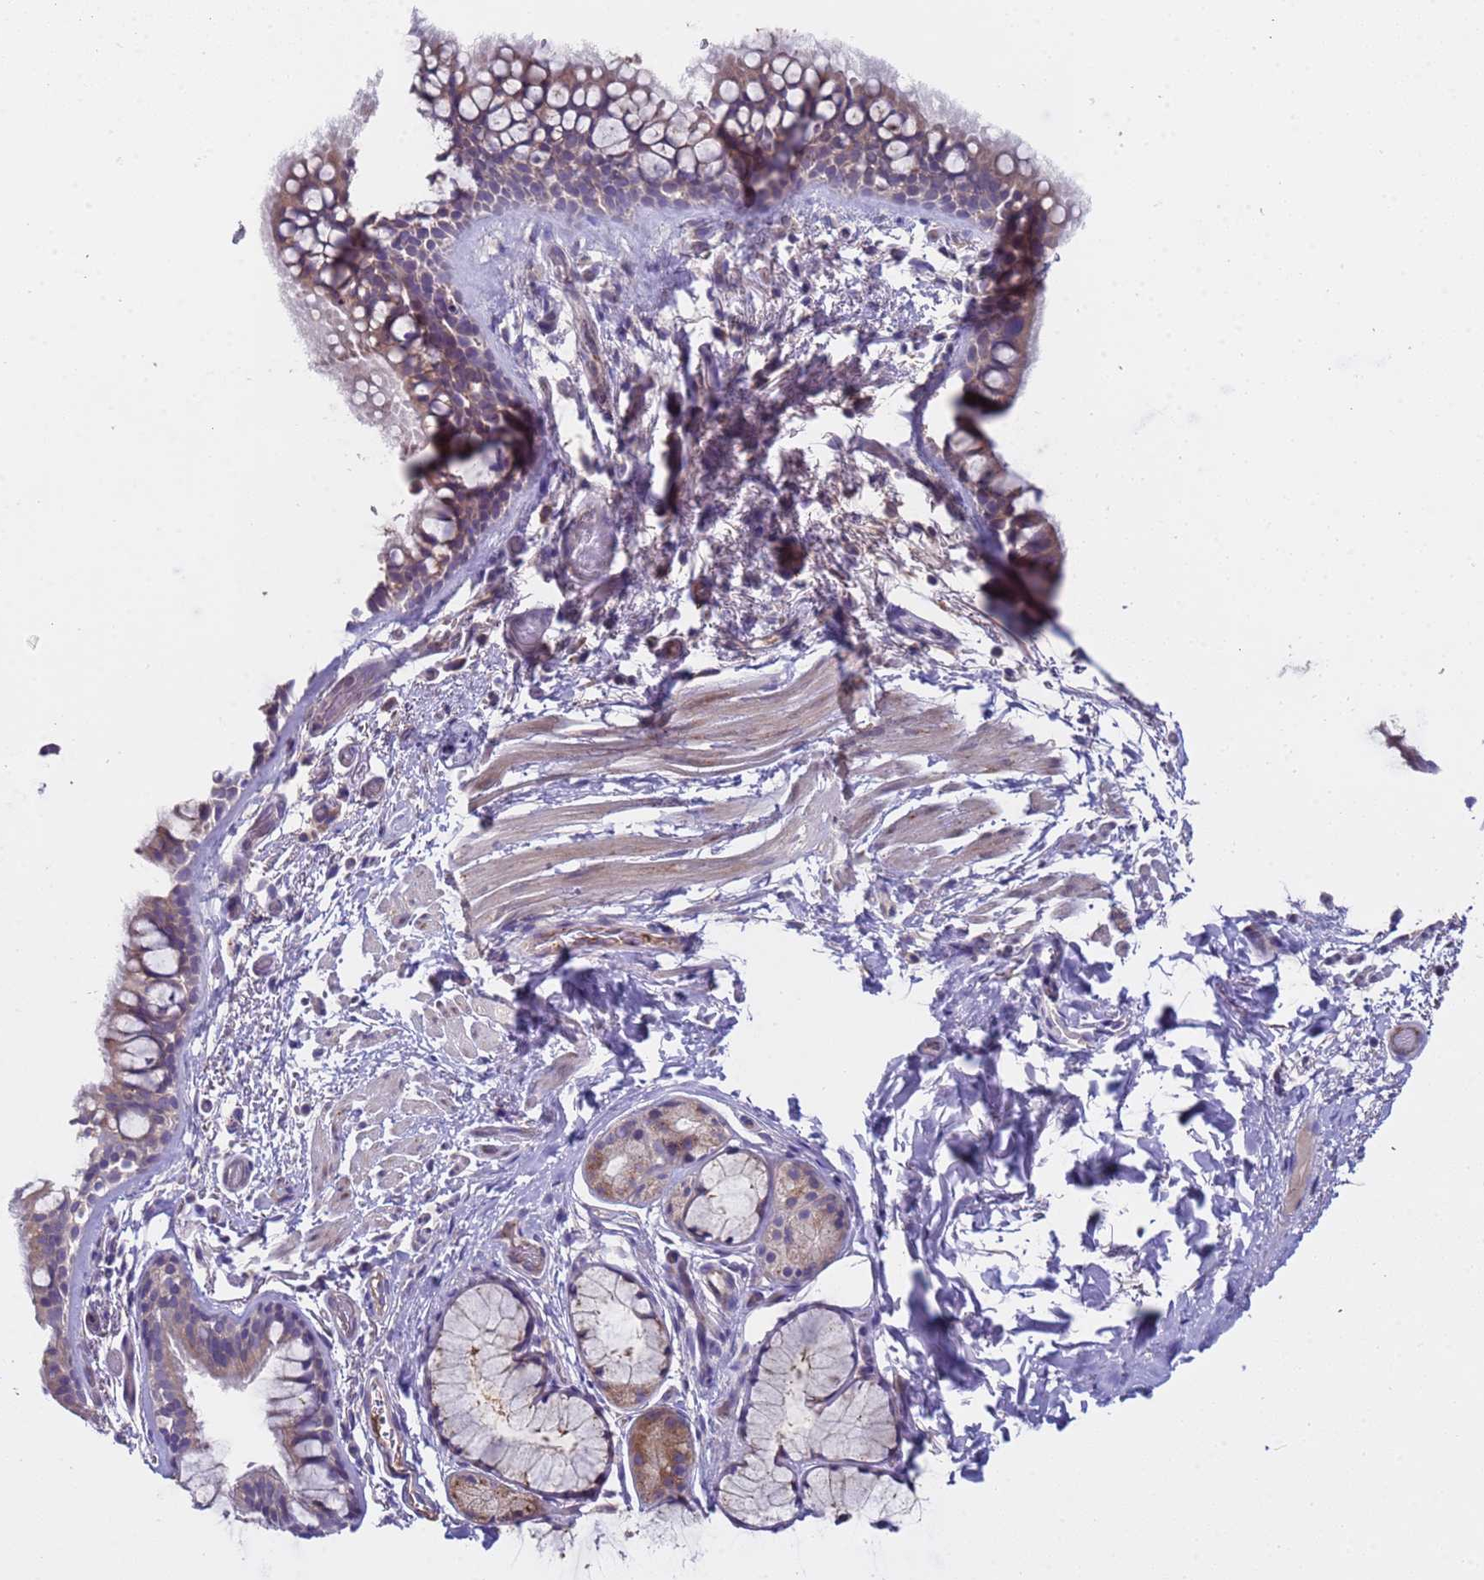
{"staining": {"intensity": "weak", "quantity": "25%-75%", "location": "cytoplasmic/membranous"}, "tissue": "bronchus", "cell_type": "Respiratory epithelial cells", "image_type": "normal", "snomed": [{"axis": "morphology", "description": "Normal tissue, NOS"}, {"axis": "topography", "description": "Bronchus"}], "caption": "IHC staining of benign bronchus, which reveals low levels of weak cytoplasmic/membranous staining in approximately 25%-75% of respiratory epithelial cells indicating weak cytoplasmic/membranous protein positivity. The staining was performed using DAB (brown) for protein detection and nuclei were counterstained in hematoxylin (blue).", "gene": "ZNF248", "patient": {"sex": "male", "age": 65}}